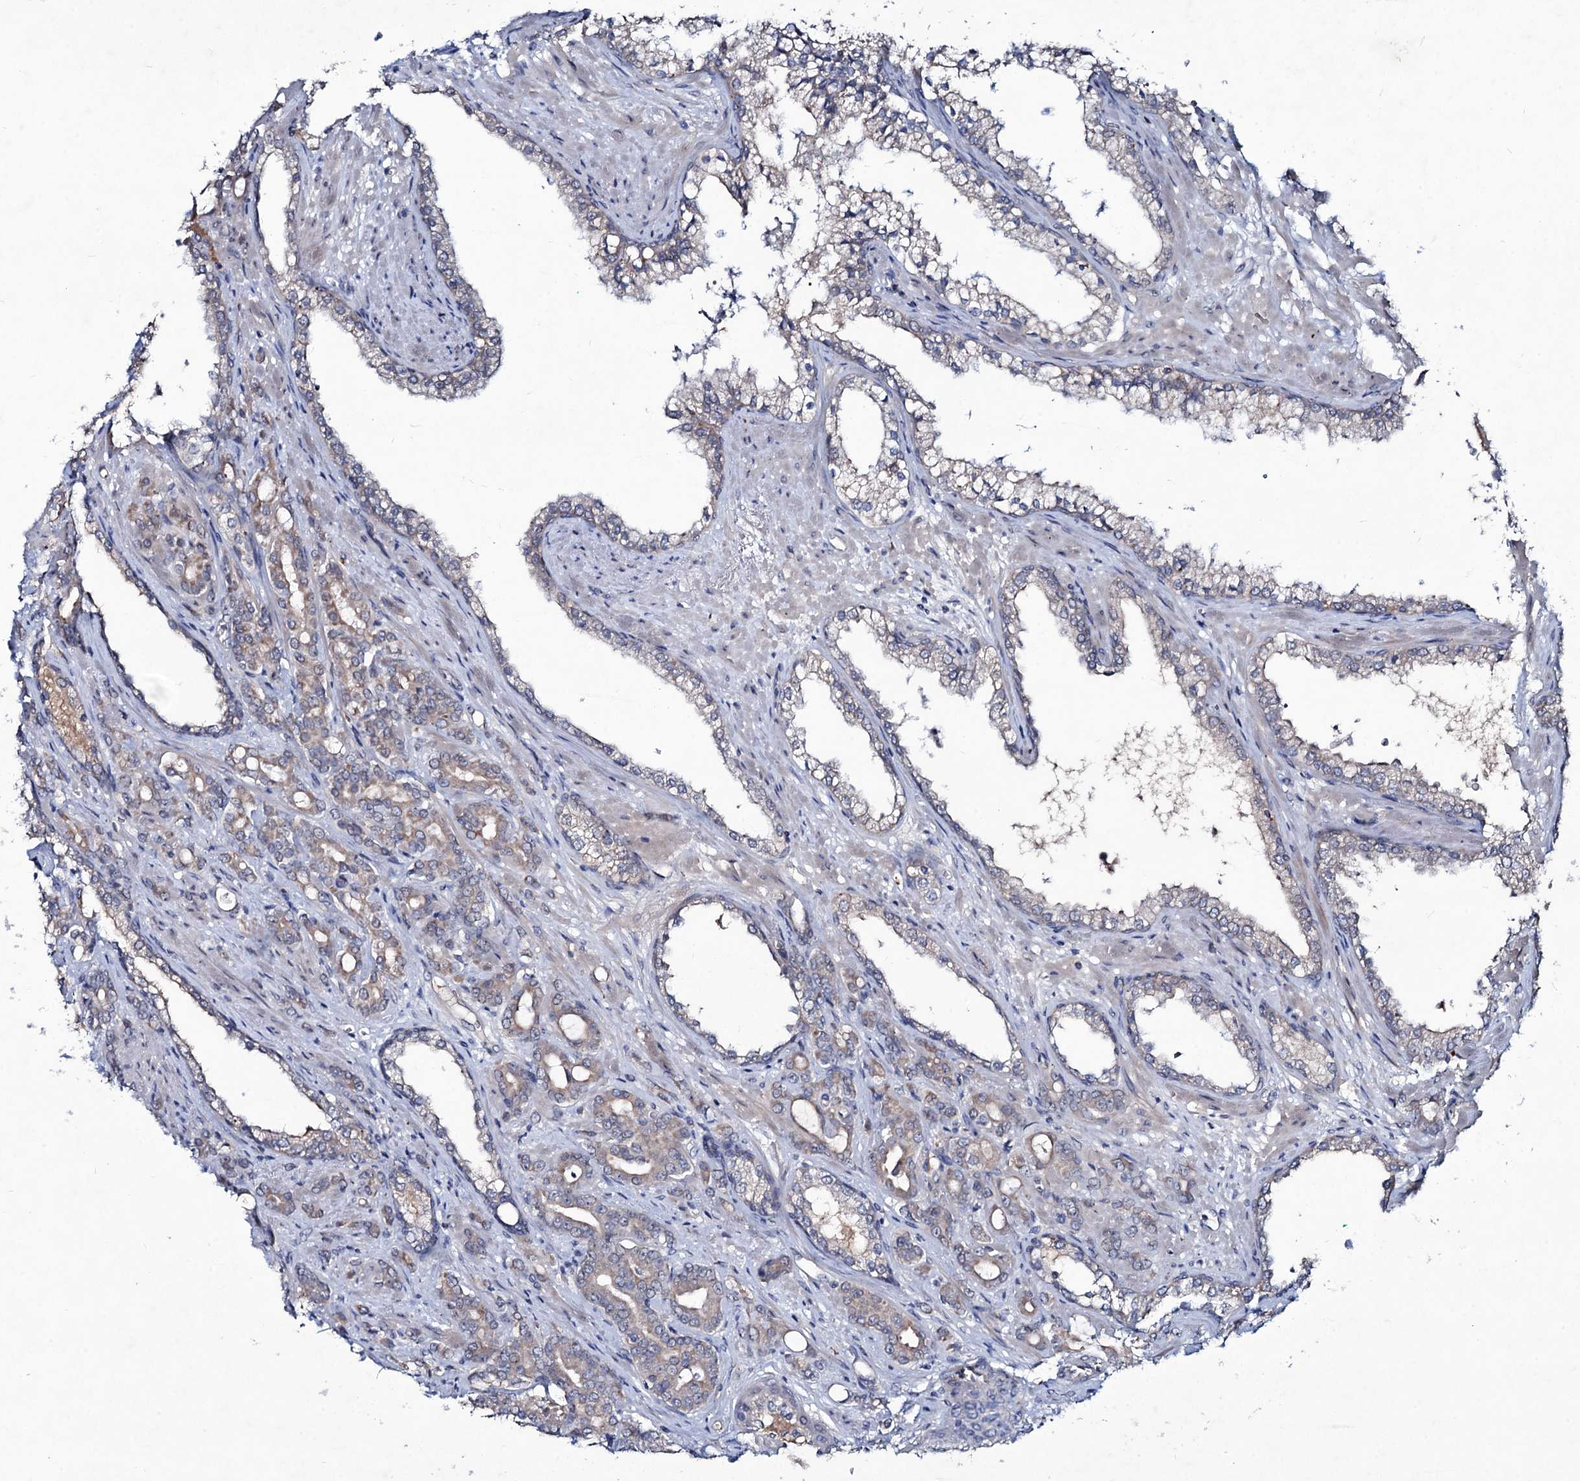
{"staining": {"intensity": "weak", "quantity": ">75%", "location": "cytoplasmic/membranous"}, "tissue": "prostate cancer", "cell_type": "Tumor cells", "image_type": "cancer", "snomed": [{"axis": "morphology", "description": "Adenocarcinoma, High grade"}, {"axis": "topography", "description": "Prostate"}], "caption": "An immunohistochemistry photomicrograph of tumor tissue is shown. Protein staining in brown highlights weak cytoplasmic/membranous positivity in prostate cancer (high-grade adenocarcinoma) within tumor cells.", "gene": "RNF6", "patient": {"sex": "male", "age": 72}}